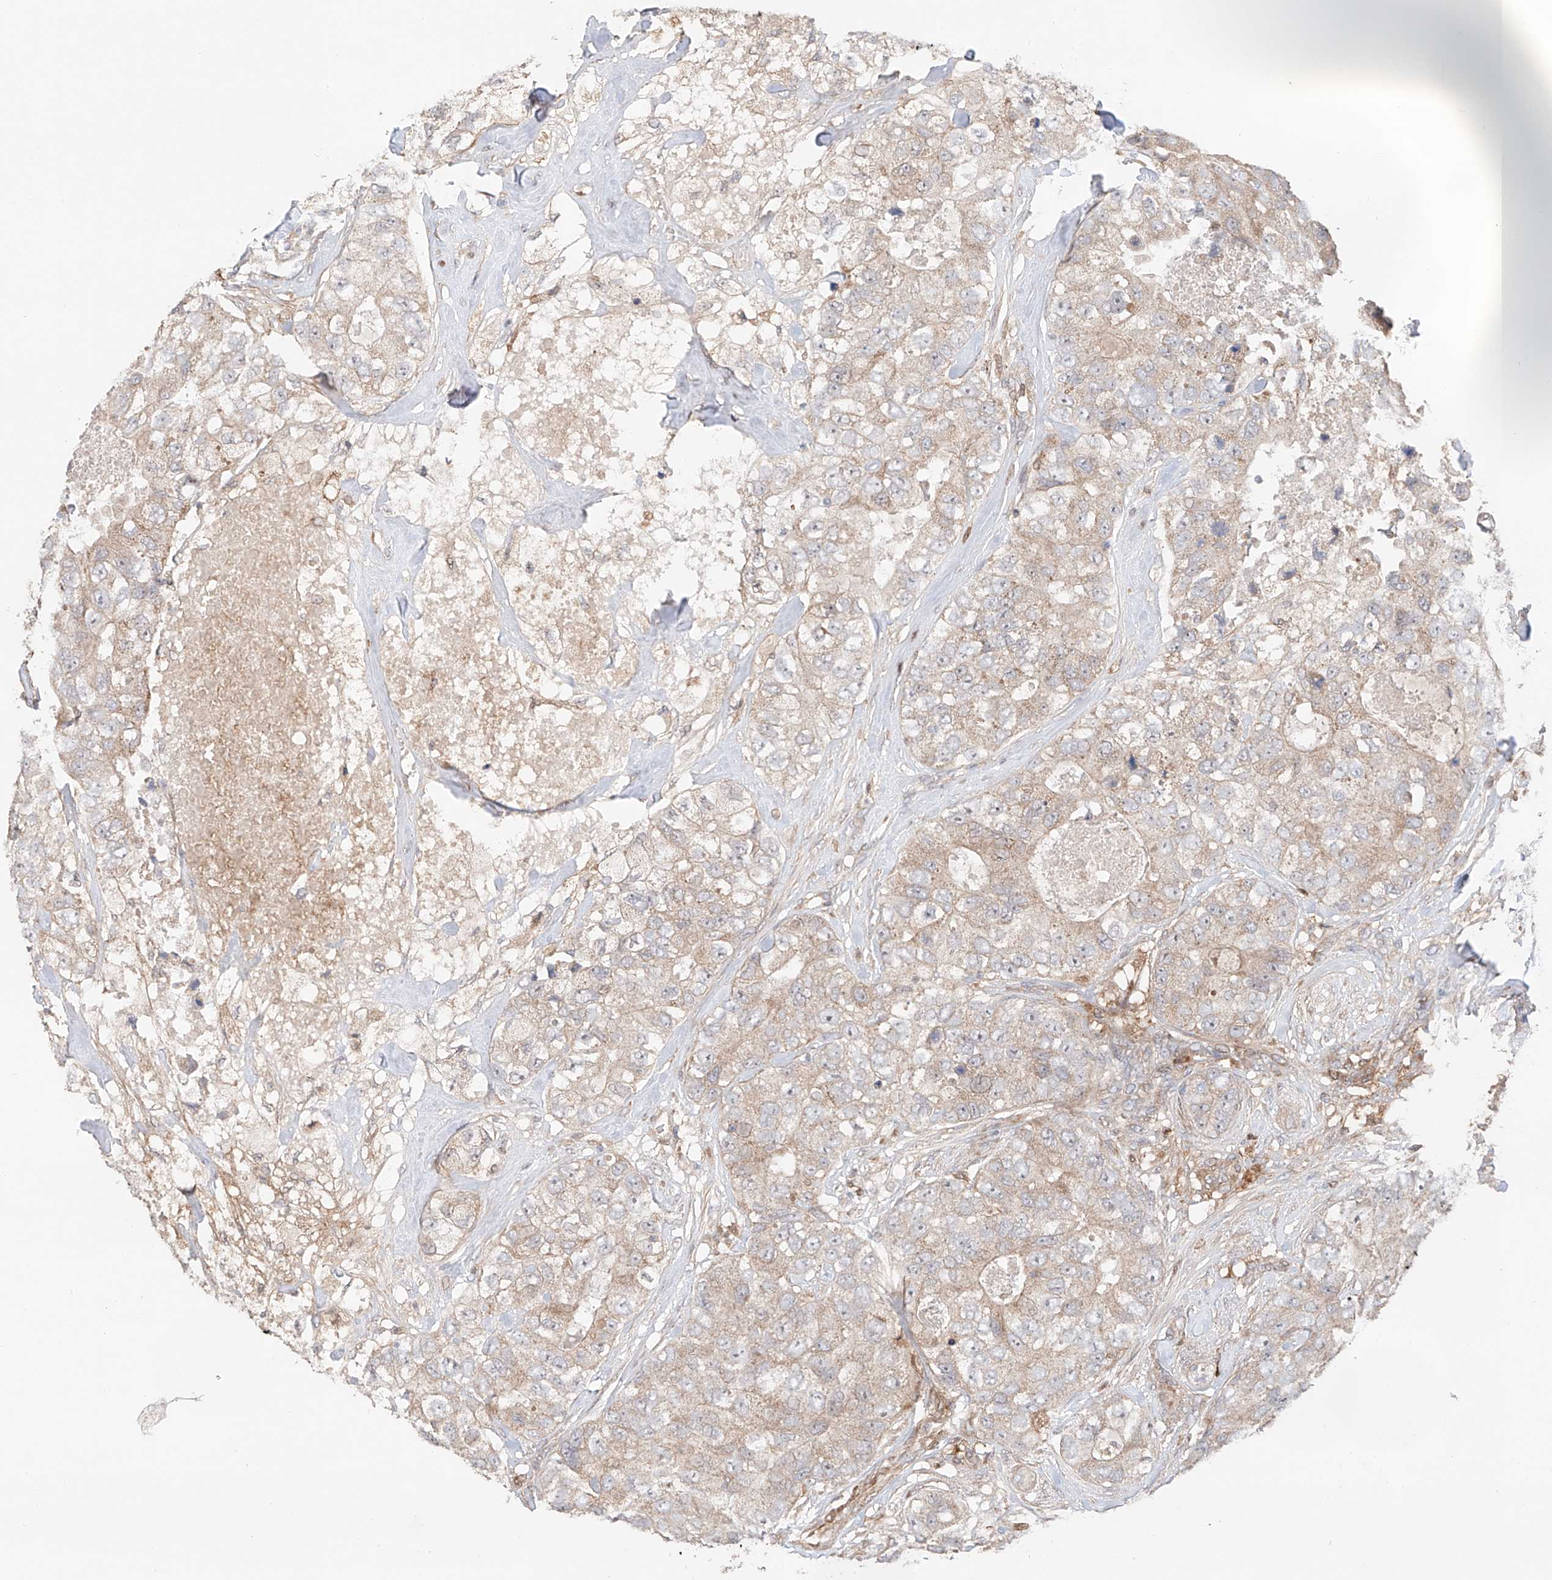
{"staining": {"intensity": "weak", "quantity": ">75%", "location": "cytoplasmic/membranous"}, "tissue": "breast cancer", "cell_type": "Tumor cells", "image_type": "cancer", "snomed": [{"axis": "morphology", "description": "Duct carcinoma"}, {"axis": "topography", "description": "Breast"}], "caption": "DAB immunohistochemical staining of human breast cancer shows weak cytoplasmic/membranous protein staining in approximately >75% of tumor cells. (DAB (3,3'-diaminobenzidine) = brown stain, brightfield microscopy at high magnification).", "gene": "IGSF22", "patient": {"sex": "female", "age": 62}}